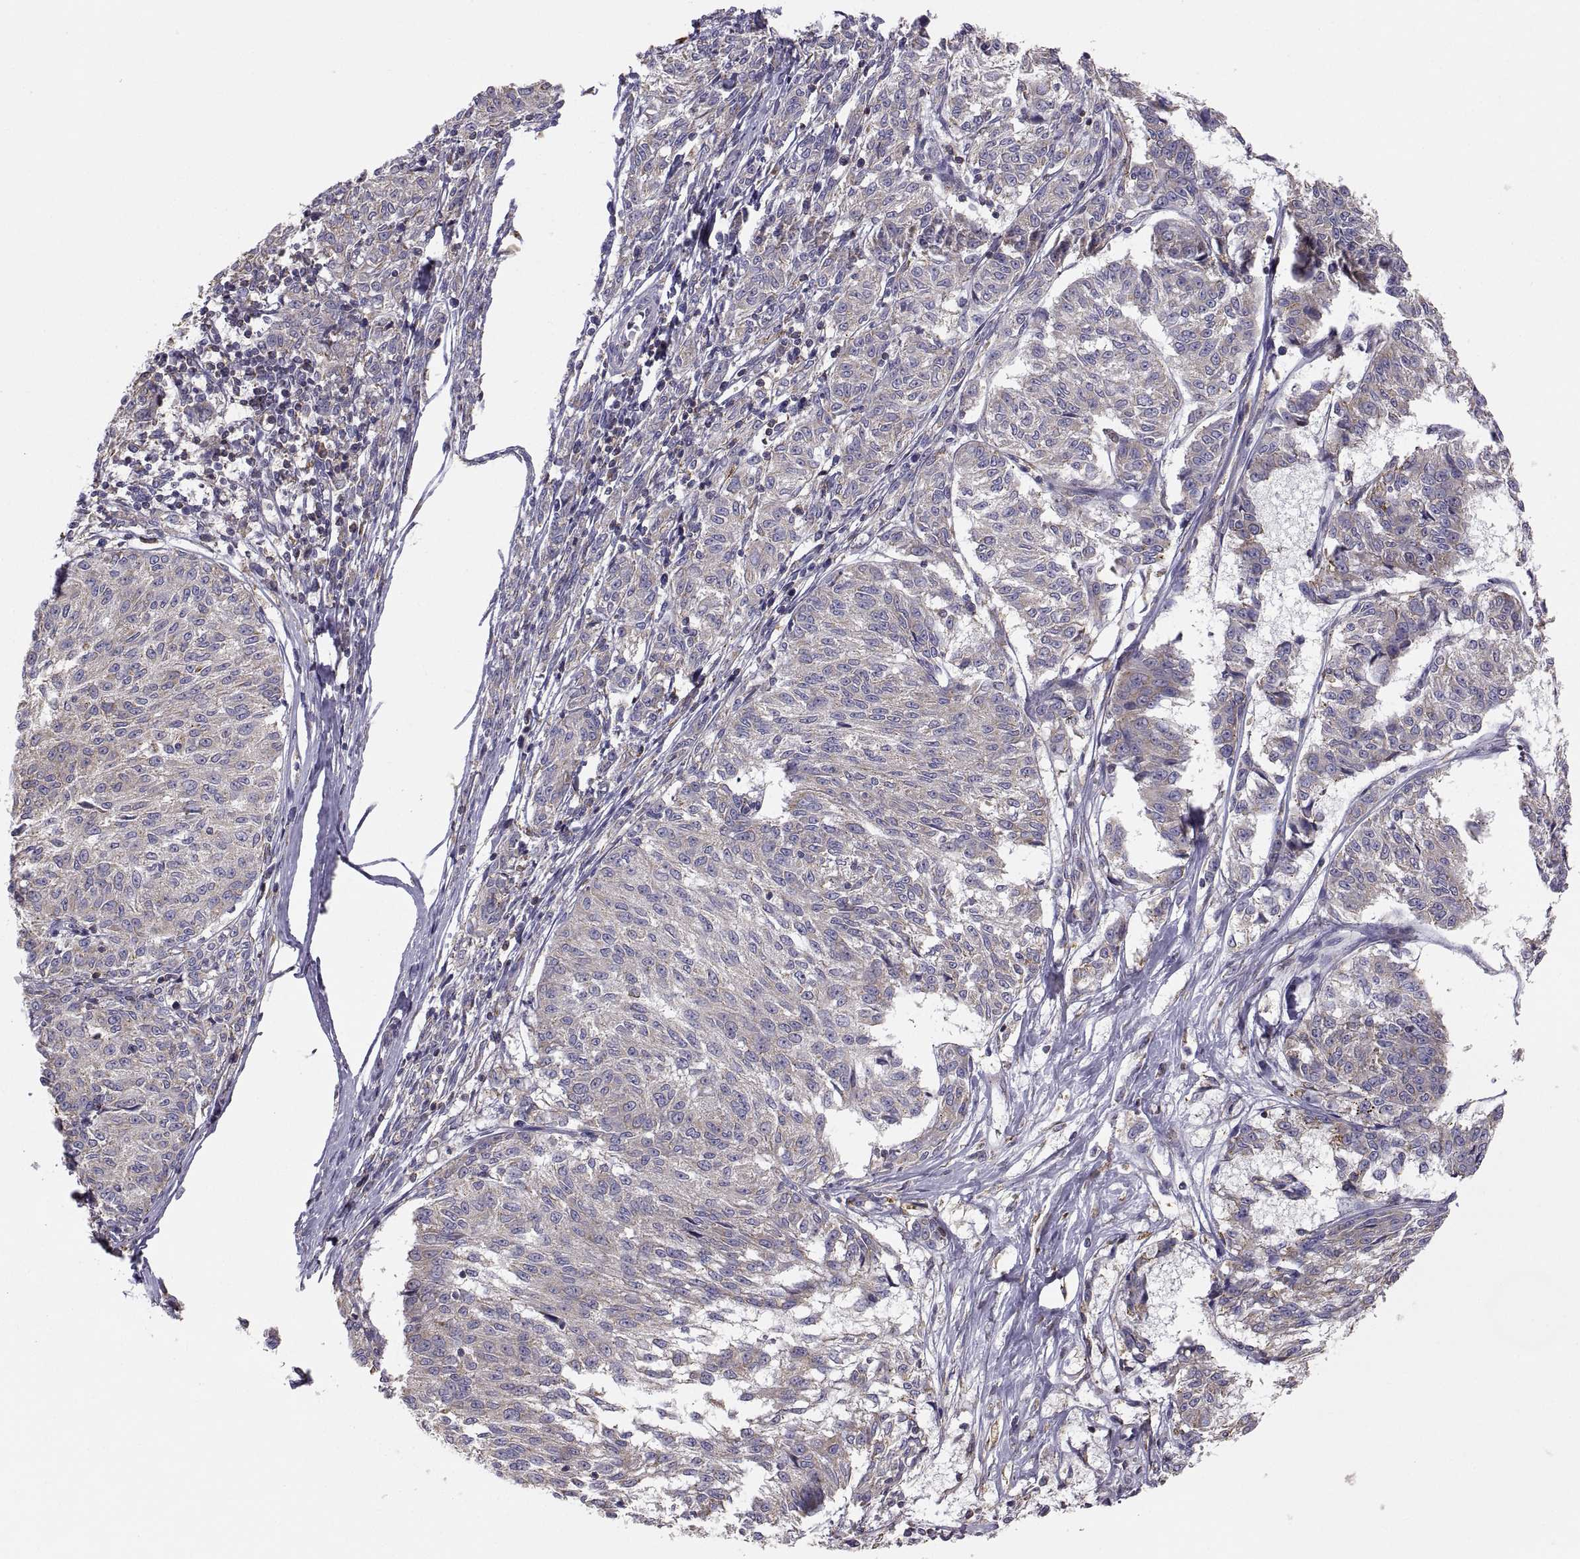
{"staining": {"intensity": "weak", "quantity": "25%-75%", "location": "cytoplasmic/membranous"}, "tissue": "melanoma", "cell_type": "Tumor cells", "image_type": "cancer", "snomed": [{"axis": "morphology", "description": "Malignant melanoma, NOS"}, {"axis": "topography", "description": "Skin"}], "caption": "Human melanoma stained with a protein marker reveals weak staining in tumor cells.", "gene": "ERO1A", "patient": {"sex": "female", "age": 72}}